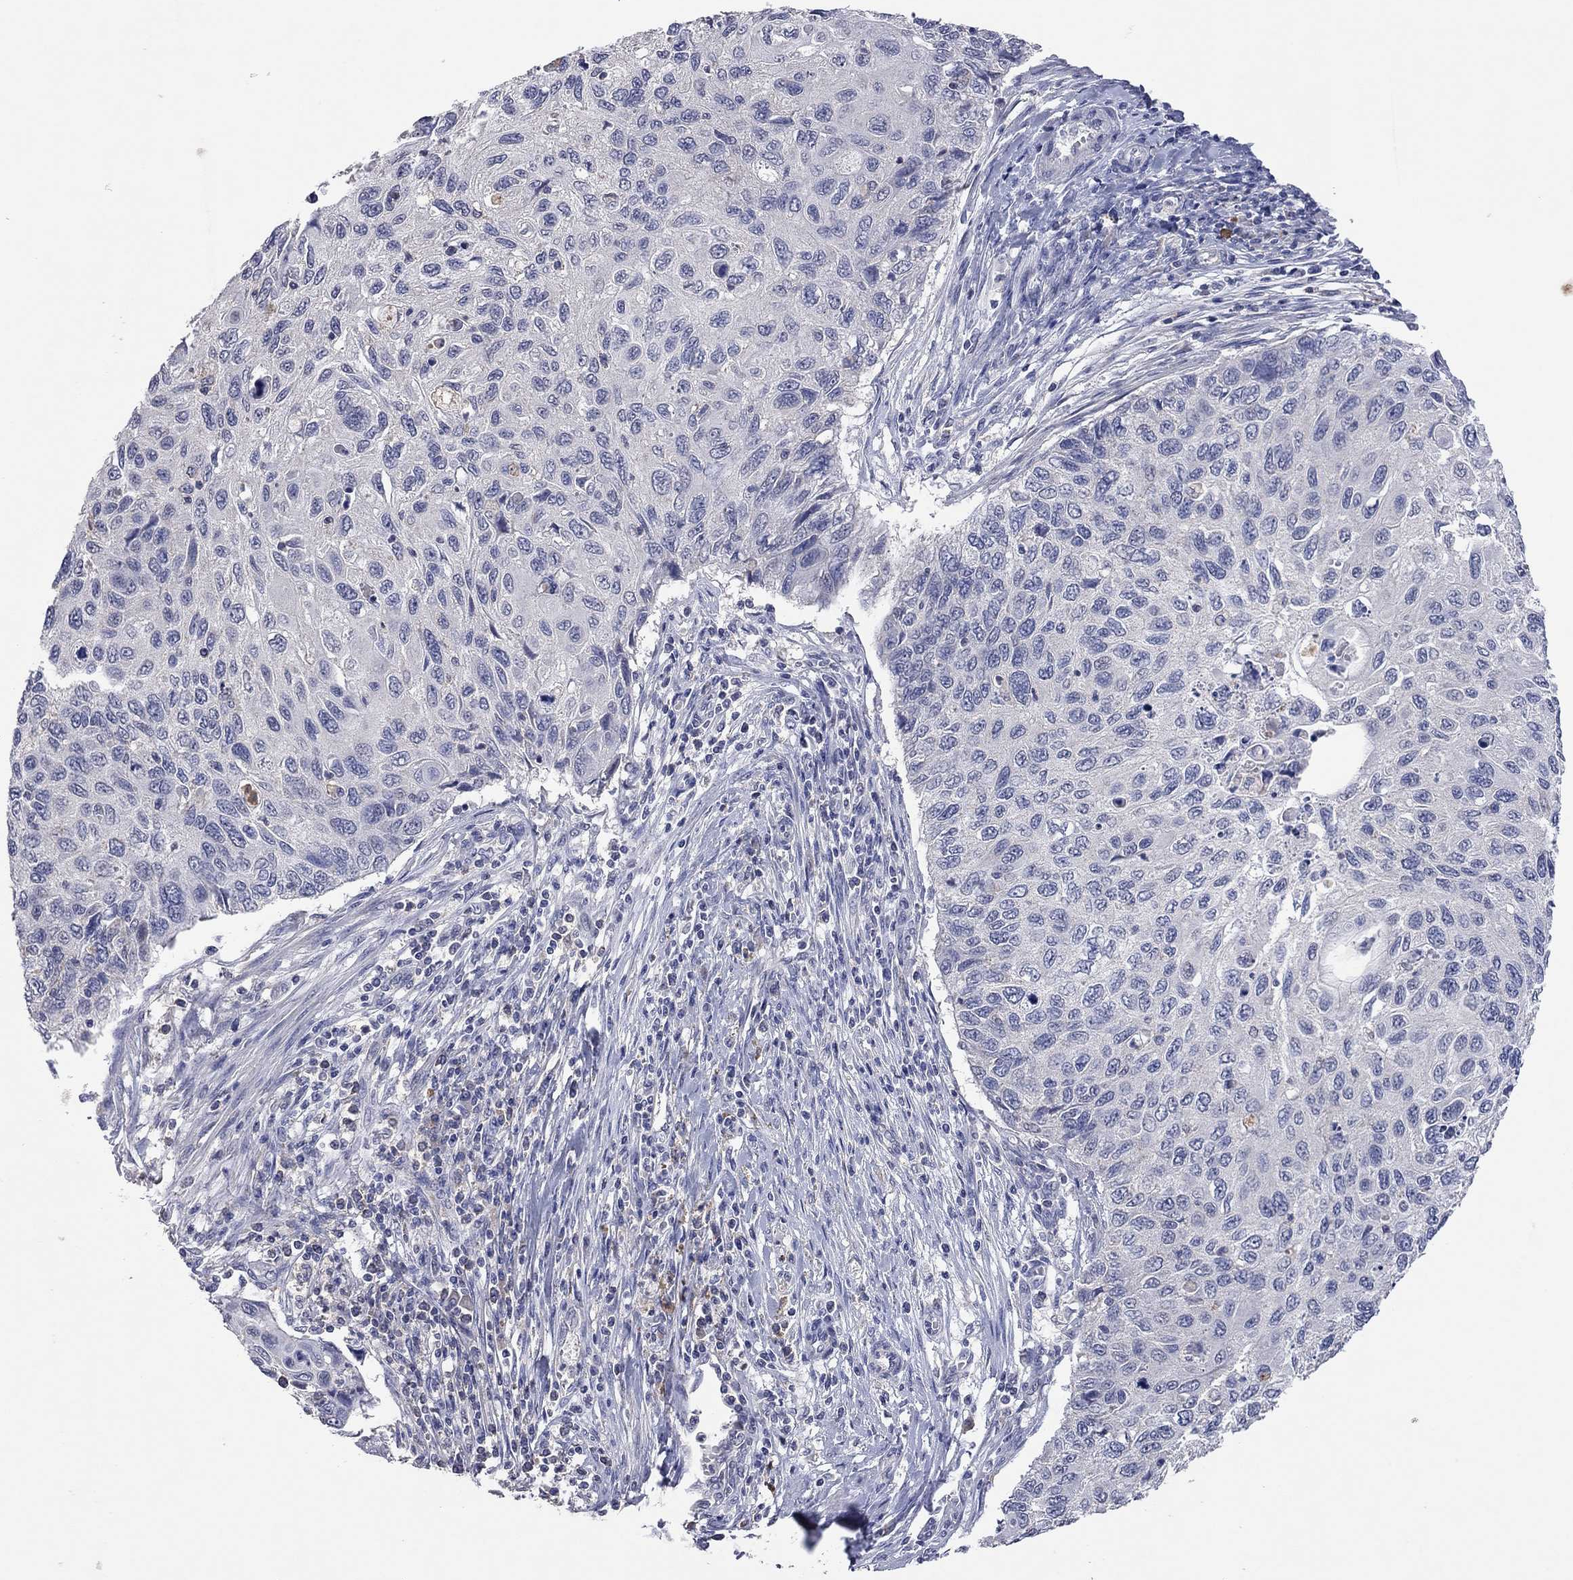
{"staining": {"intensity": "negative", "quantity": "none", "location": "none"}, "tissue": "cervical cancer", "cell_type": "Tumor cells", "image_type": "cancer", "snomed": [{"axis": "morphology", "description": "Squamous cell carcinoma, NOS"}, {"axis": "topography", "description": "Cervix"}], "caption": "Human cervical cancer (squamous cell carcinoma) stained for a protein using immunohistochemistry (IHC) reveals no positivity in tumor cells.", "gene": "MMP13", "patient": {"sex": "female", "age": 70}}